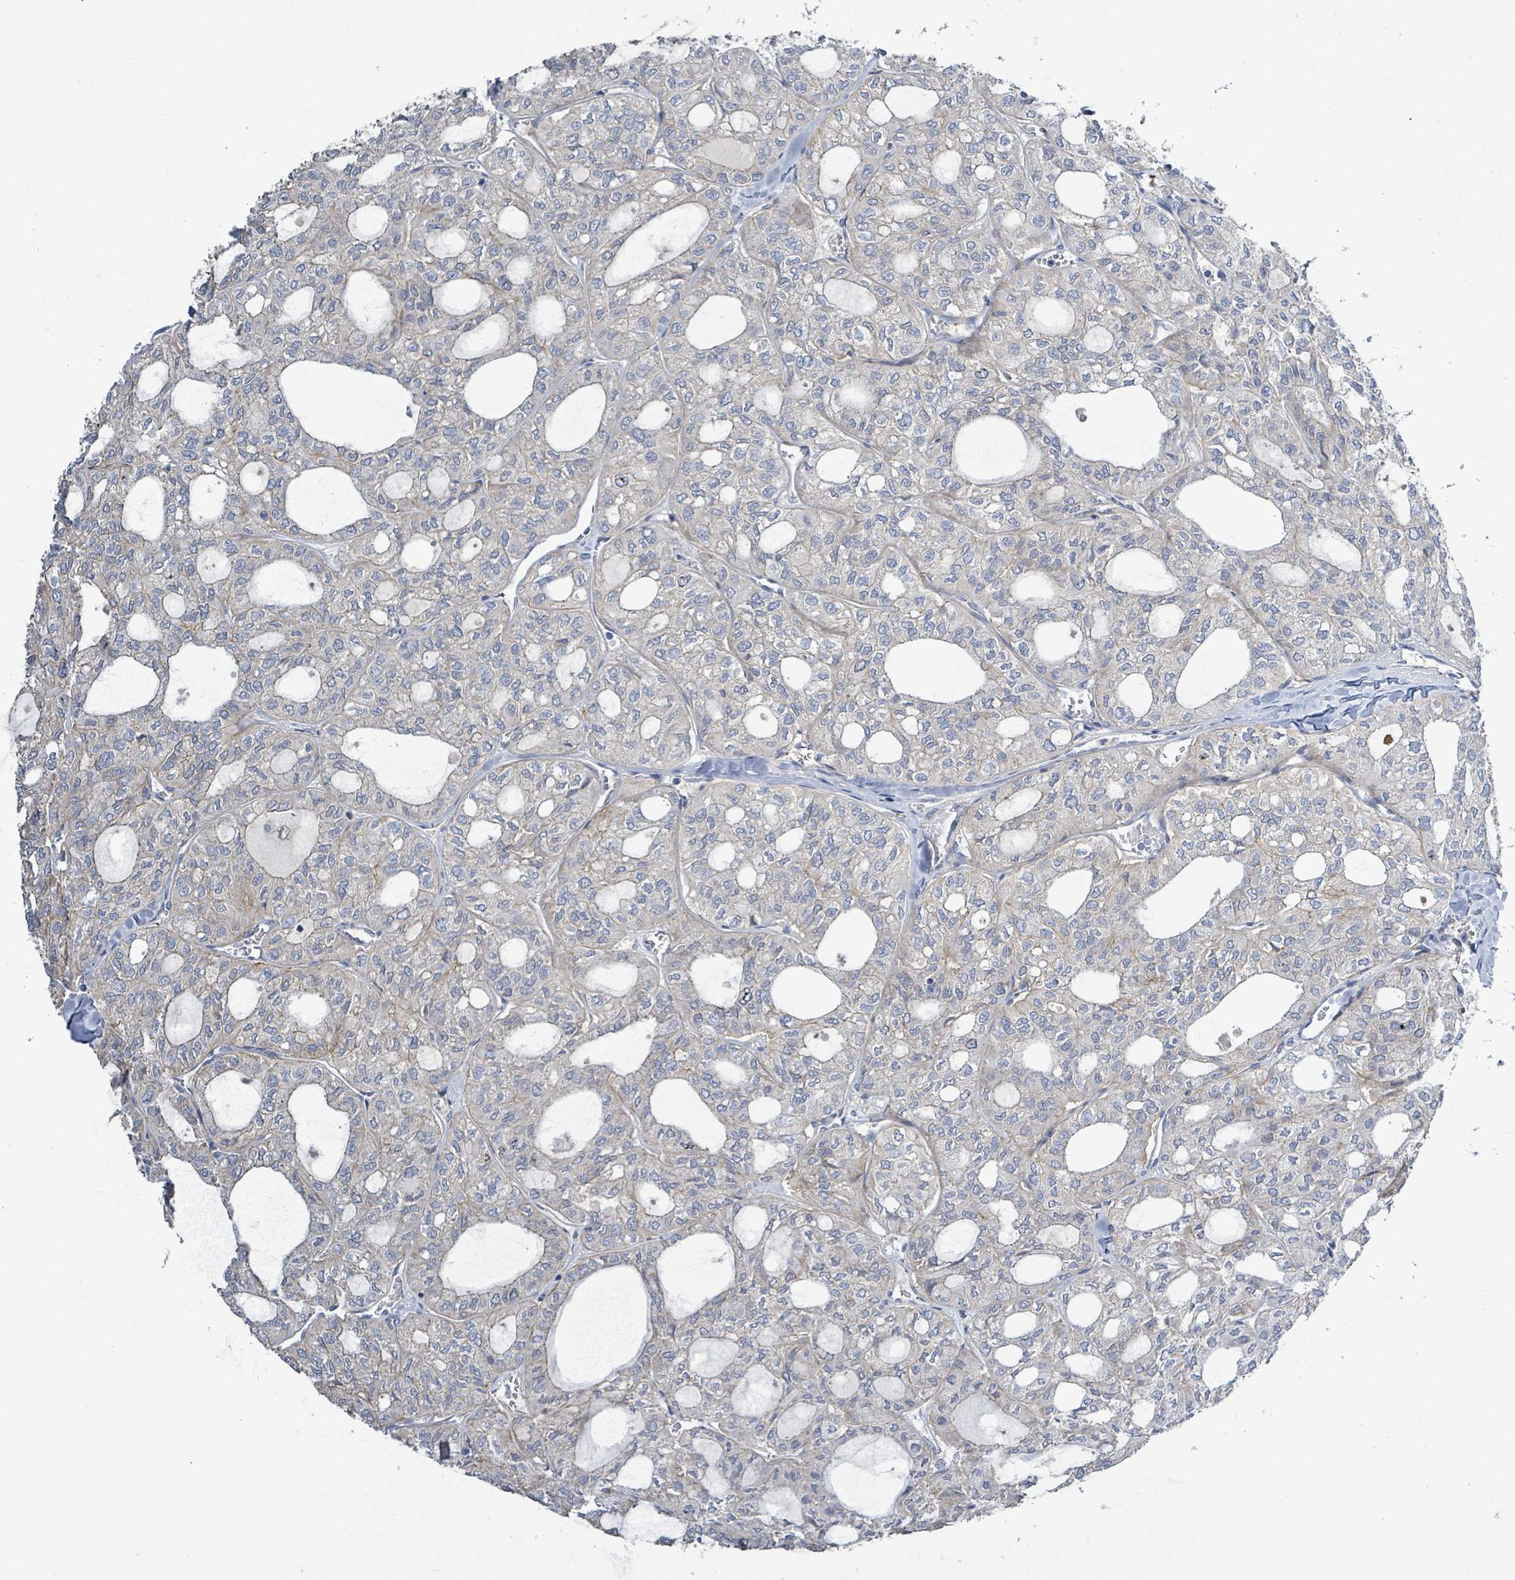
{"staining": {"intensity": "negative", "quantity": "none", "location": "none"}, "tissue": "thyroid cancer", "cell_type": "Tumor cells", "image_type": "cancer", "snomed": [{"axis": "morphology", "description": "Follicular adenoma carcinoma, NOS"}, {"axis": "topography", "description": "Thyroid gland"}], "caption": "Immunohistochemistry (IHC) of follicular adenoma carcinoma (thyroid) displays no staining in tumor cells.", "gene": "KRAS", "patient": {"sex": "male", "age": 75}}